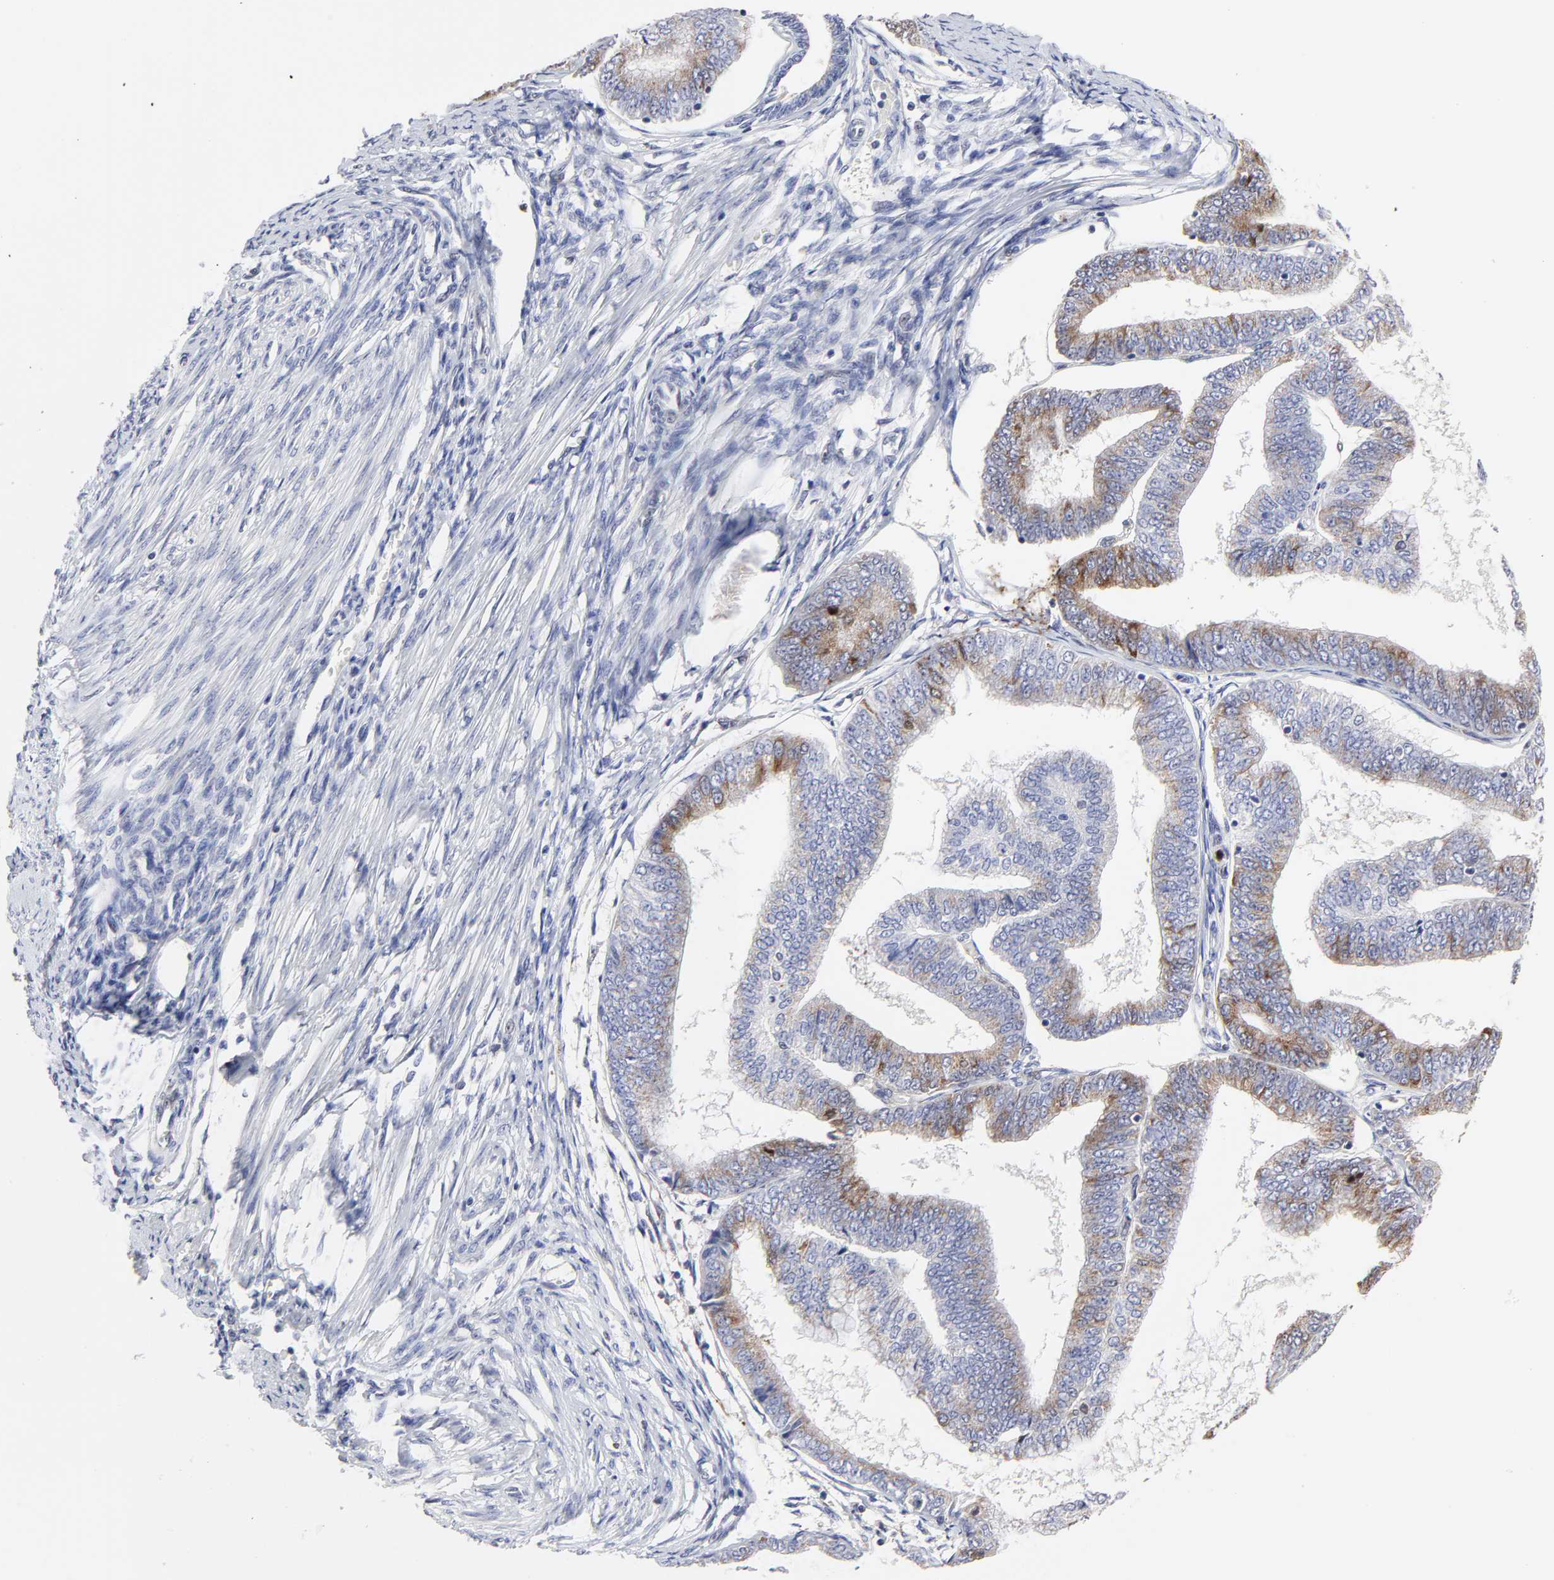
{"staining": {"intensity": "moderate", "quantity": "<25%", "location": "cytoplasmic/membranous"}, "tissue": "endometrial cancer", "cell_type": "Tumor cells", "image_type": "cancer", "snomed": [{"axis": "morphology", "description": "Adenocarcinoma, NOS"}, {"axis": "topography", "description": "Endometrium"}], "caption": "Protein expression analysis of endometrial cancer reveals moderate cytoplasmic/membranous expression in approximately <25% of tumor cells.", "gene": "NCAPH", "patient": {"sex": "female", "age": 63}}